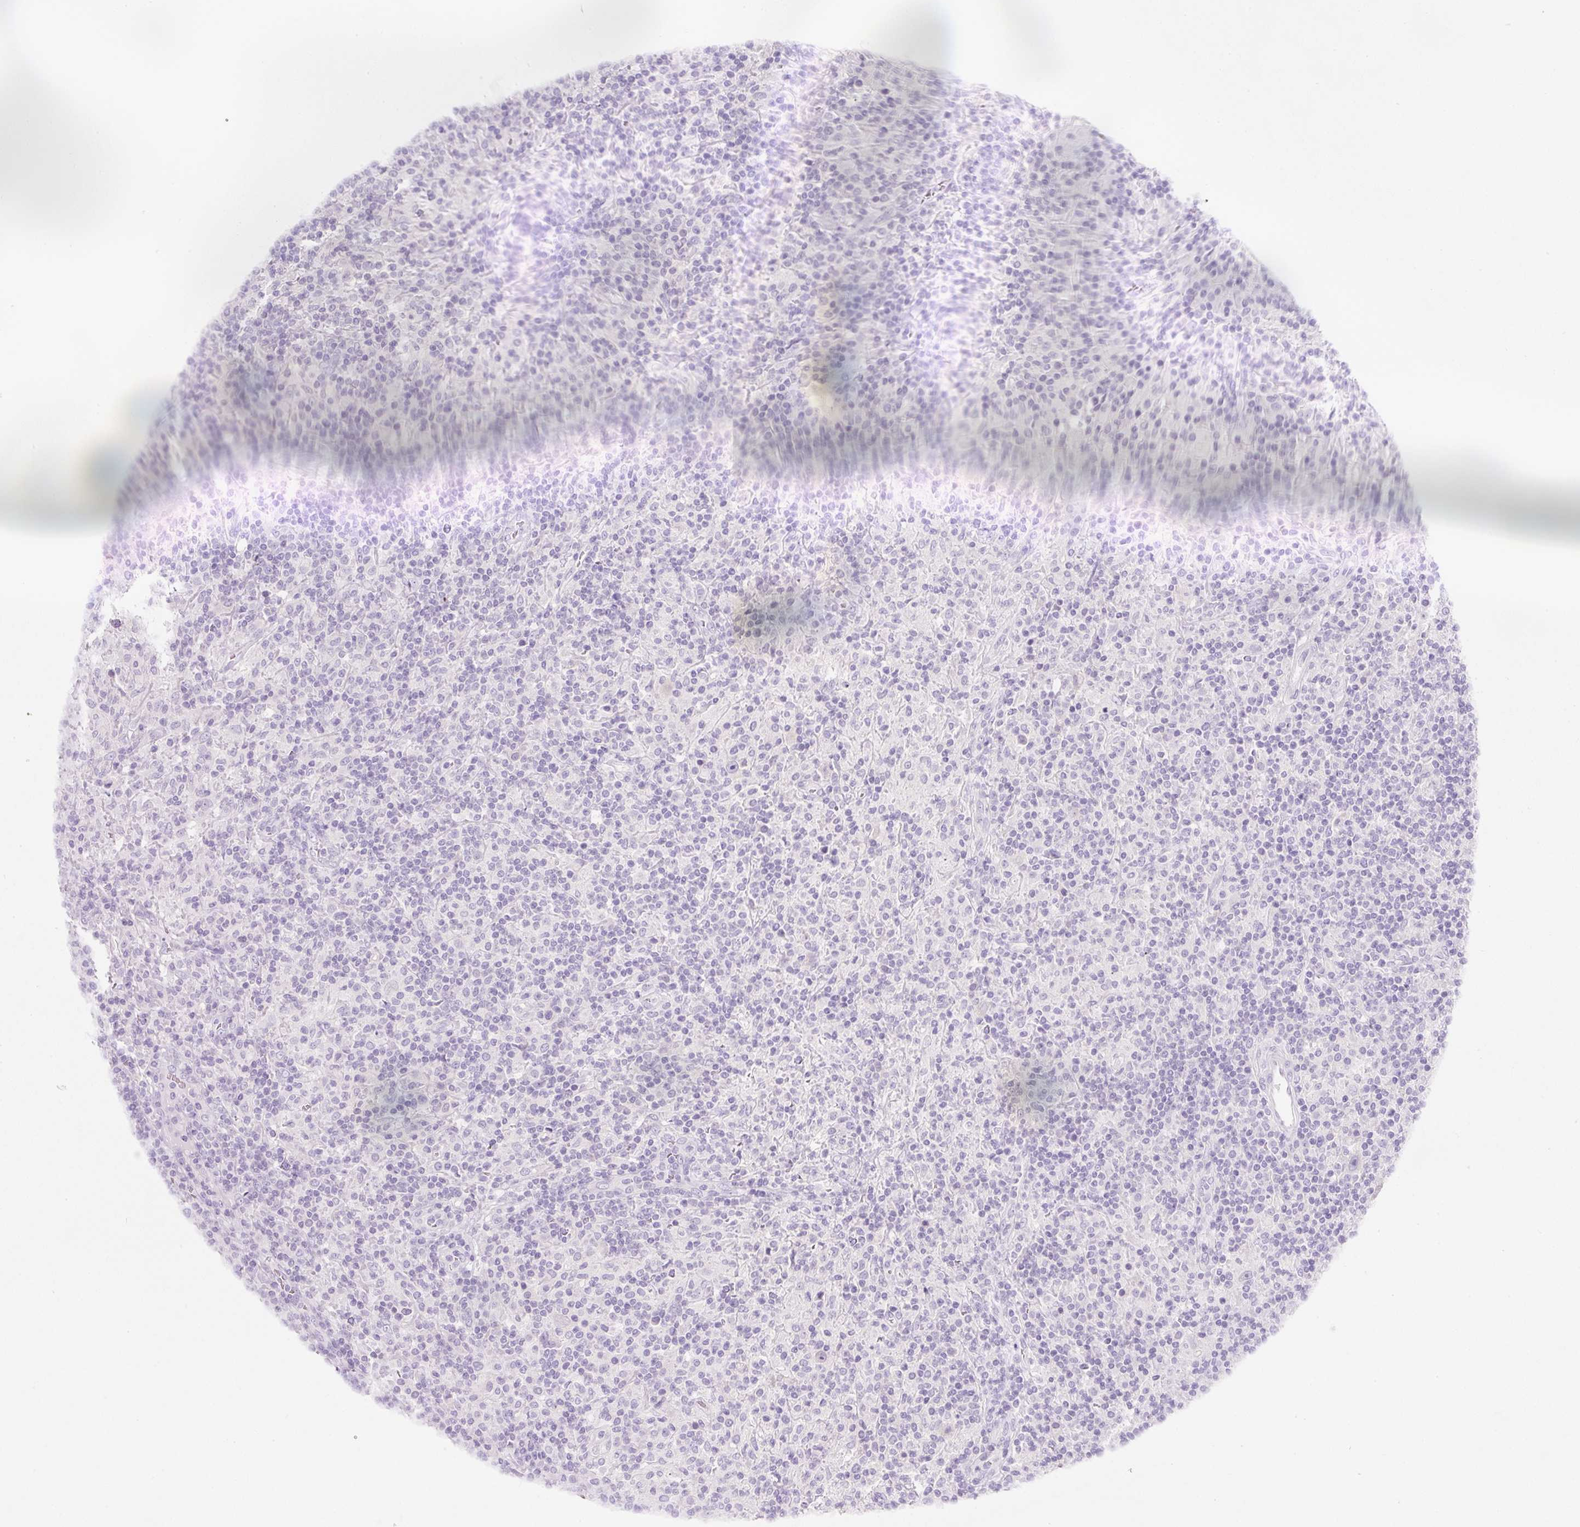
{"staining": {"intensity": "negative", "quantity": "none", "location": "none"}, "tissue": "lymphoma", "cell_type": "Tumor cells", "image_type": "cancer", "snomed": [{"axis": "morphology", "description": "Hodgkin's disease, NOS"}, {"axis": "topography", "description": "Lymph node"}], "caption": "DAB (3,3'-diaminobenzidine) immunohistochemical staining of human Hodgkin's disease reveals no significant staining in tumor cells.", "gene": "SLC2A2", "patient": {"sex": "male", "age": 70}}